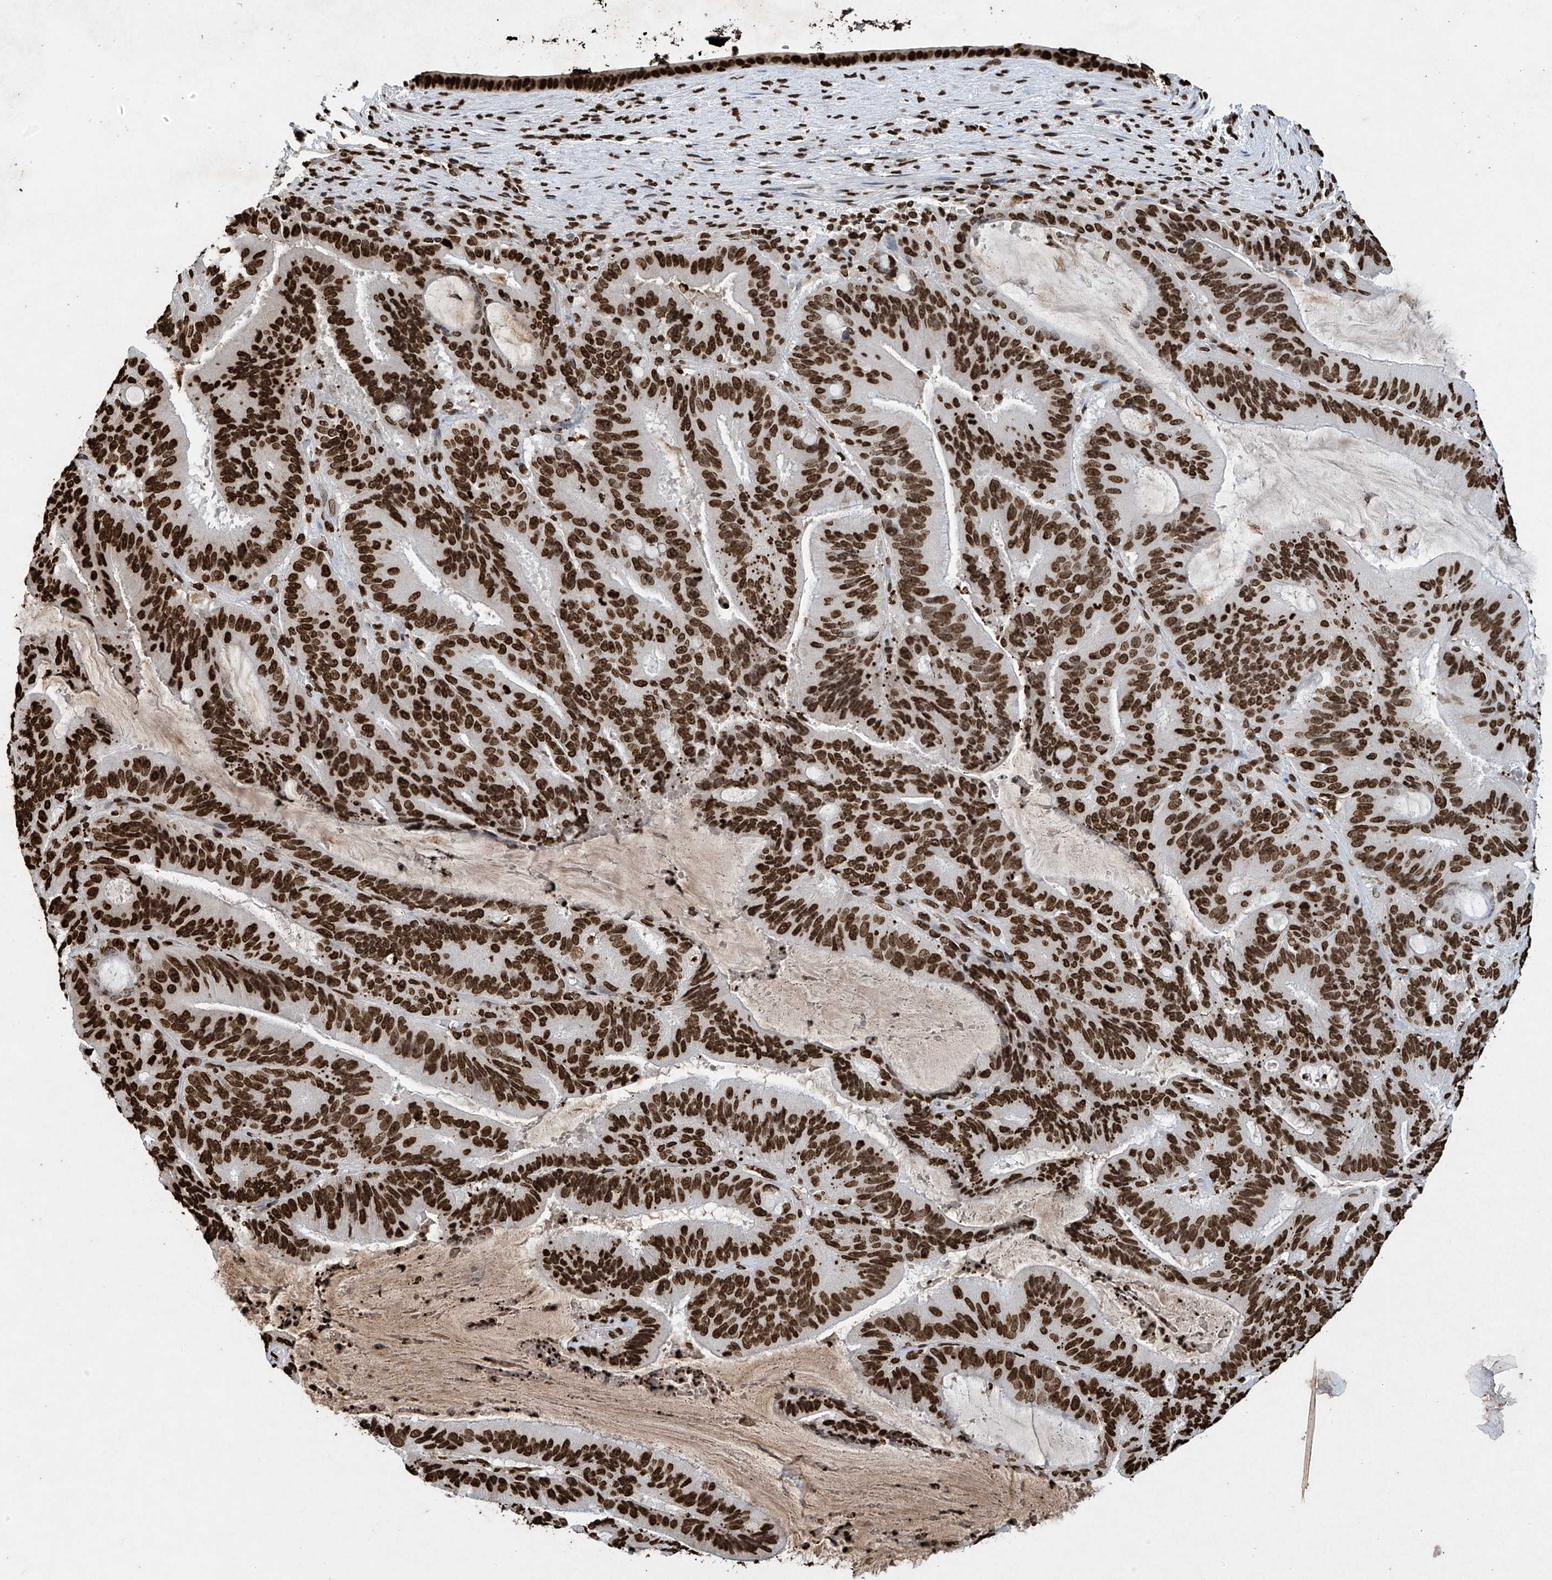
{"staining": {"intensity": "strong", "quantity": ">75%", "location": "nuclear"}, "tissue": "liver cancer", "cell_type": "Tumor cells", "image_type": "cancer", "snomed": [{"axis": "morphology", "description": "Normal tissue, NOS"}, {"axis": "morphology", "description": "Cholangiocarcinoma"}, {"axis": "topography", "description": "Liver"}, {"axis": "topography", "description": "Peripheral nerve tissue"}], "caption": "A histopathology image of human liver cholangiocarcinoma stained for a protein reveals strong nuclear brown staining in tumor cells.", "gene": "H3-3A", "patient": {"sex": "female", "age": 73}}